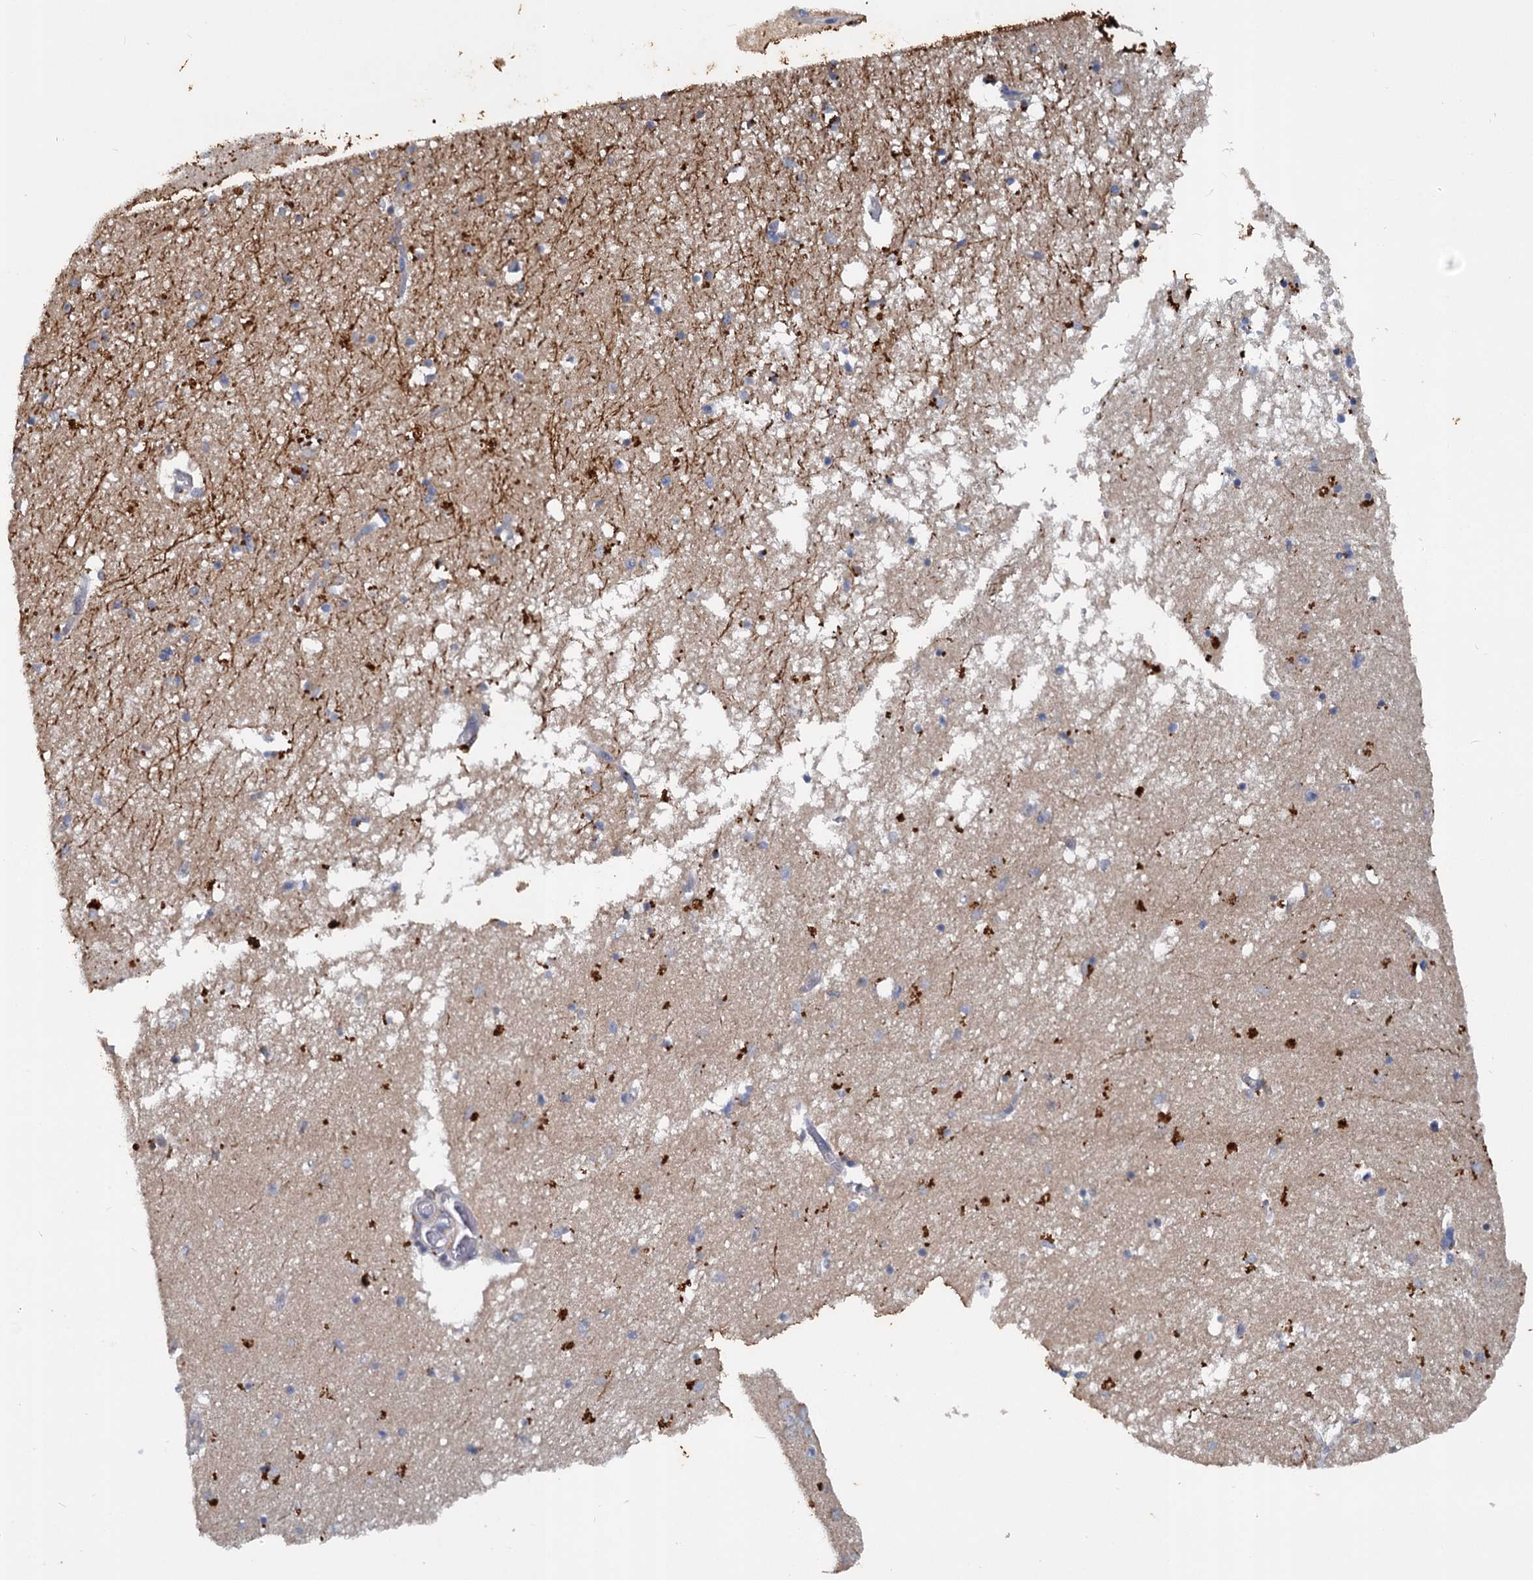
{"staining": {"intensity": "moderate", "quantity": "<25%", "location": "cytoplasmic/membranous"}, "tissue": "hippocampus", "cell_type": "Glial cells", "image_type": "normal", "snomed": [{"axis": "morphology", "description": "Normal tissue, NOS"}, {"axis": "topography", "description": "Hippocampus"}], "caption": "Normal hippocampus exhibits moderate cytoplasmic/membranous expression in about <25% of glial cells.", "gene": "SLC2A7", "patient": {"sex": "male", "age": 70}}